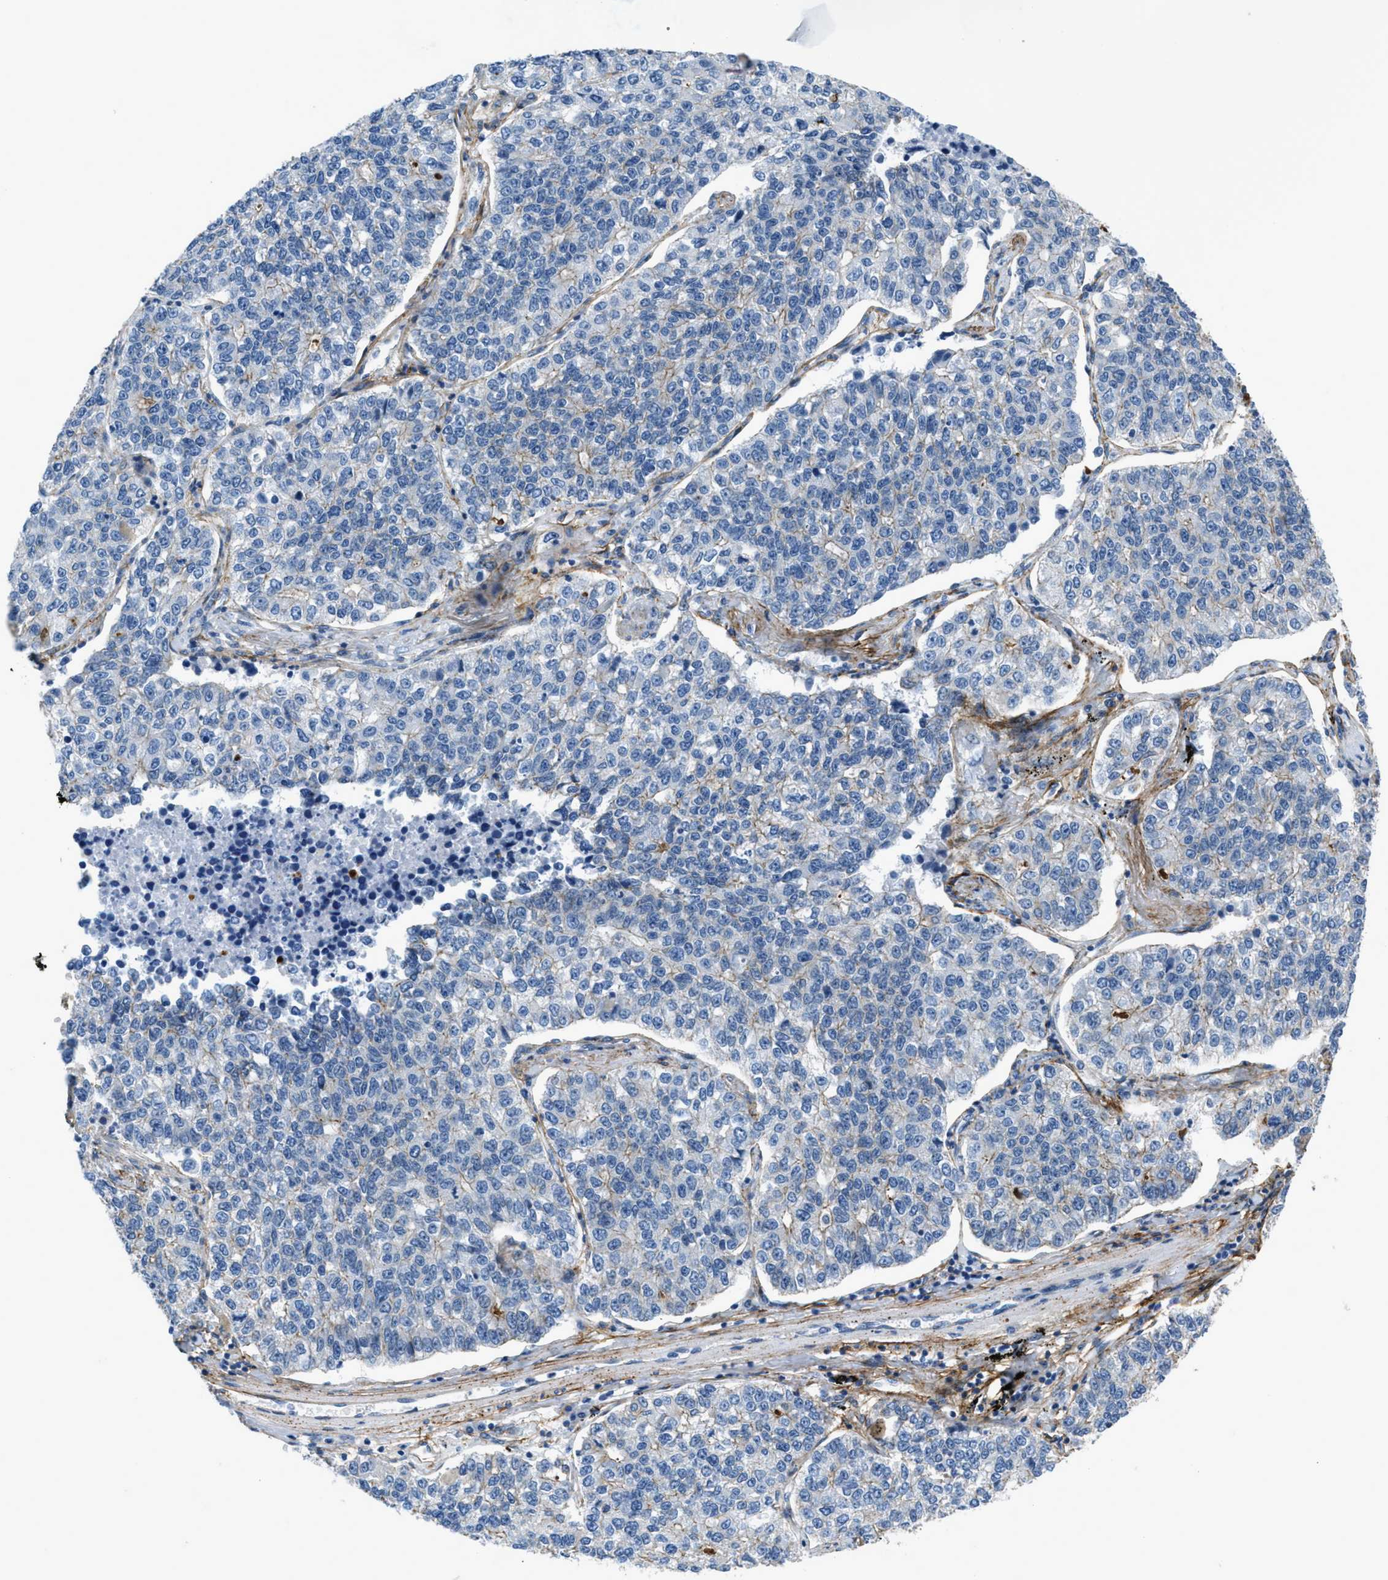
{"staining": {"intensity": "weak", "quantity": "<25%", "location": "cytoplasmic/membranous"}, "tissue": "lung cancer", "cell_type": "Tumor cells", "image_type": "cancer", "snomed": [{"axis": "morphology", "description": "Adenocarcinoma, NOS"}, {"axis": "topography", "description": "Lung"}], "caption": "The photomicrograph displays no significant staining in tumor cells of lung adenocarcinoma. (DAB (3,3'-diaminobenzidine) immunohistochemistry with hematoxylin counter stain).", "gene": "FBN1", "patient": {"sex": "male", "age": 49}}